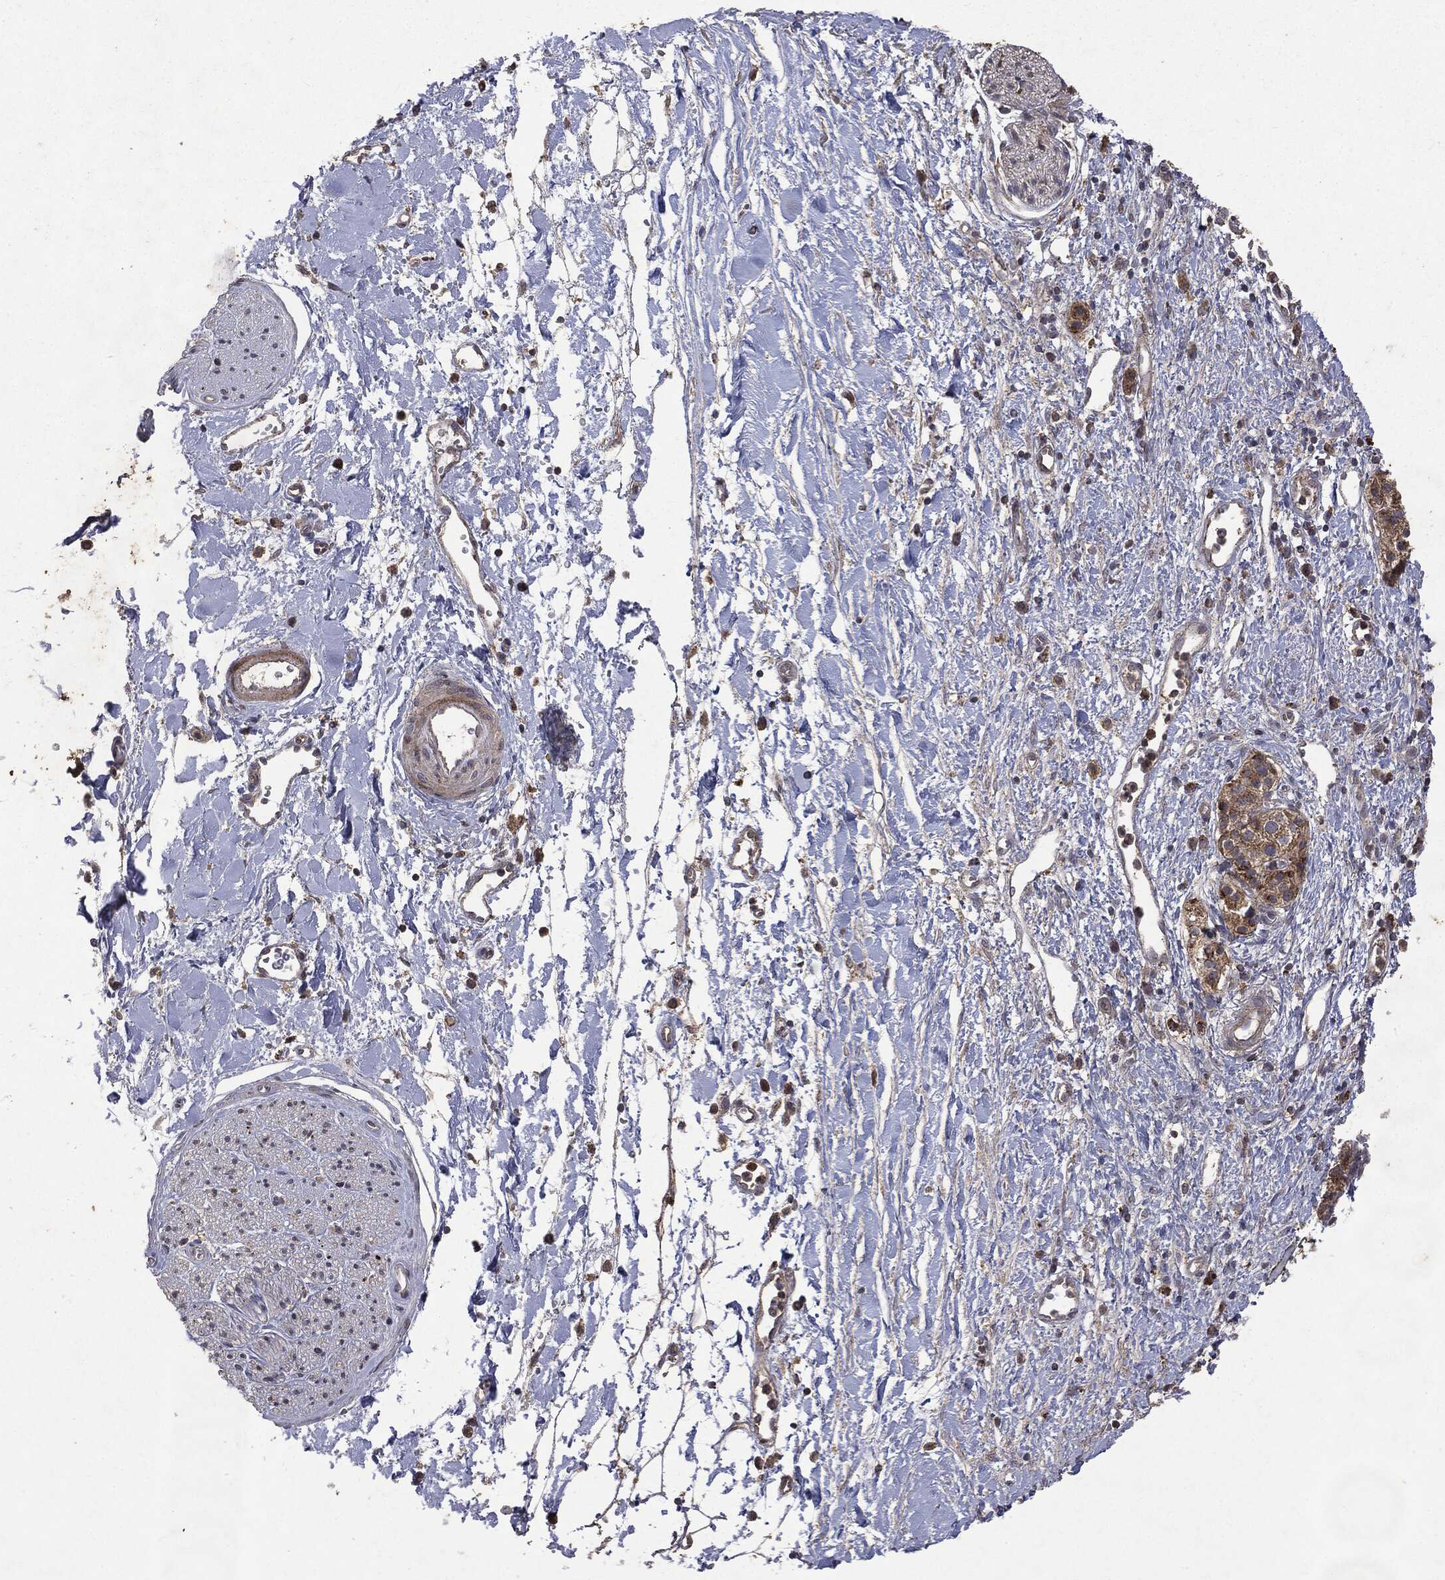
{"staining": {"intensity": "negative", "quantity": "none", "location": "none"}, "tissue": "soft tissue", "cell_type": "Fibroblasts", "image_type": "normal", "snomed": [{"axis": "morphology", "description": "Normal tissue, NOS"}, {"axis": "morphology", "description": "Adenocarcinoma, NOS"}, {"axis": "topography", "description": "Pancreas"}, {"axis": "topography", "description": "Peripheral nerve tissue"}], "caption": "Immunohistochemistry of benign human soft tissue reveals no expression in fibroblasts.", "gene": "PTEN", "patient": {"sex": "male", "age": 61}}